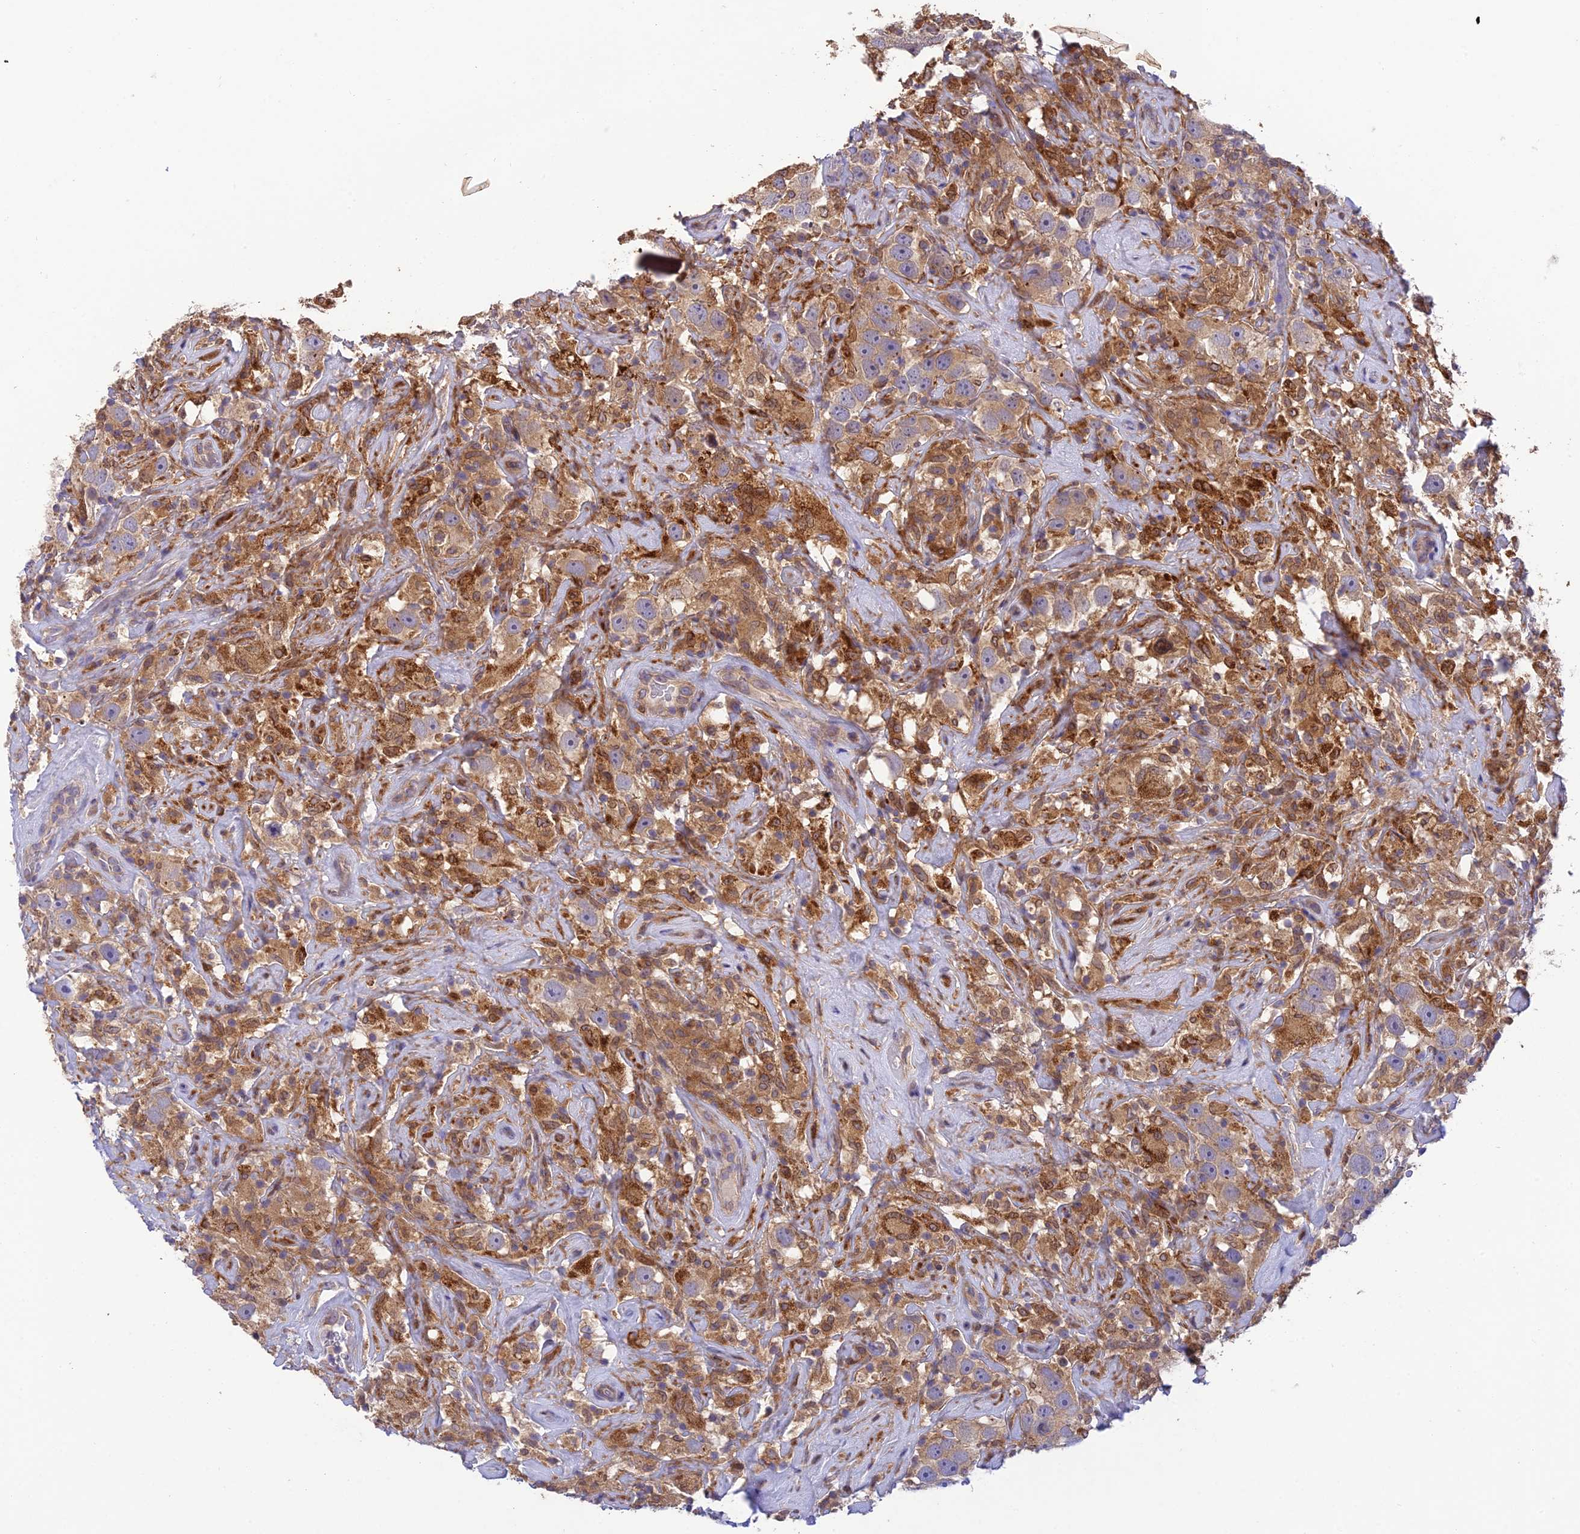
{"staining": {"intensity": "weak", "quantity": "25%-75%", "location": "cytoplasmic/membranous"}, "tissue": "testis cancer", "cell_type": "Tumor cells", "image_type": "cancer", "snomed": [{"axis": "morphology", "description": "Seminoma, NOS"}, {"axis": "topography", "description": "Testis"}], "caption": "Immunohistochemical staining of testis cancer shows weak cytoplasmic/membranous protein expression in approximately 25%-75% of tumor cells.", "gene": "BMT2", "patient": {"sex": "male", "age": 49}}